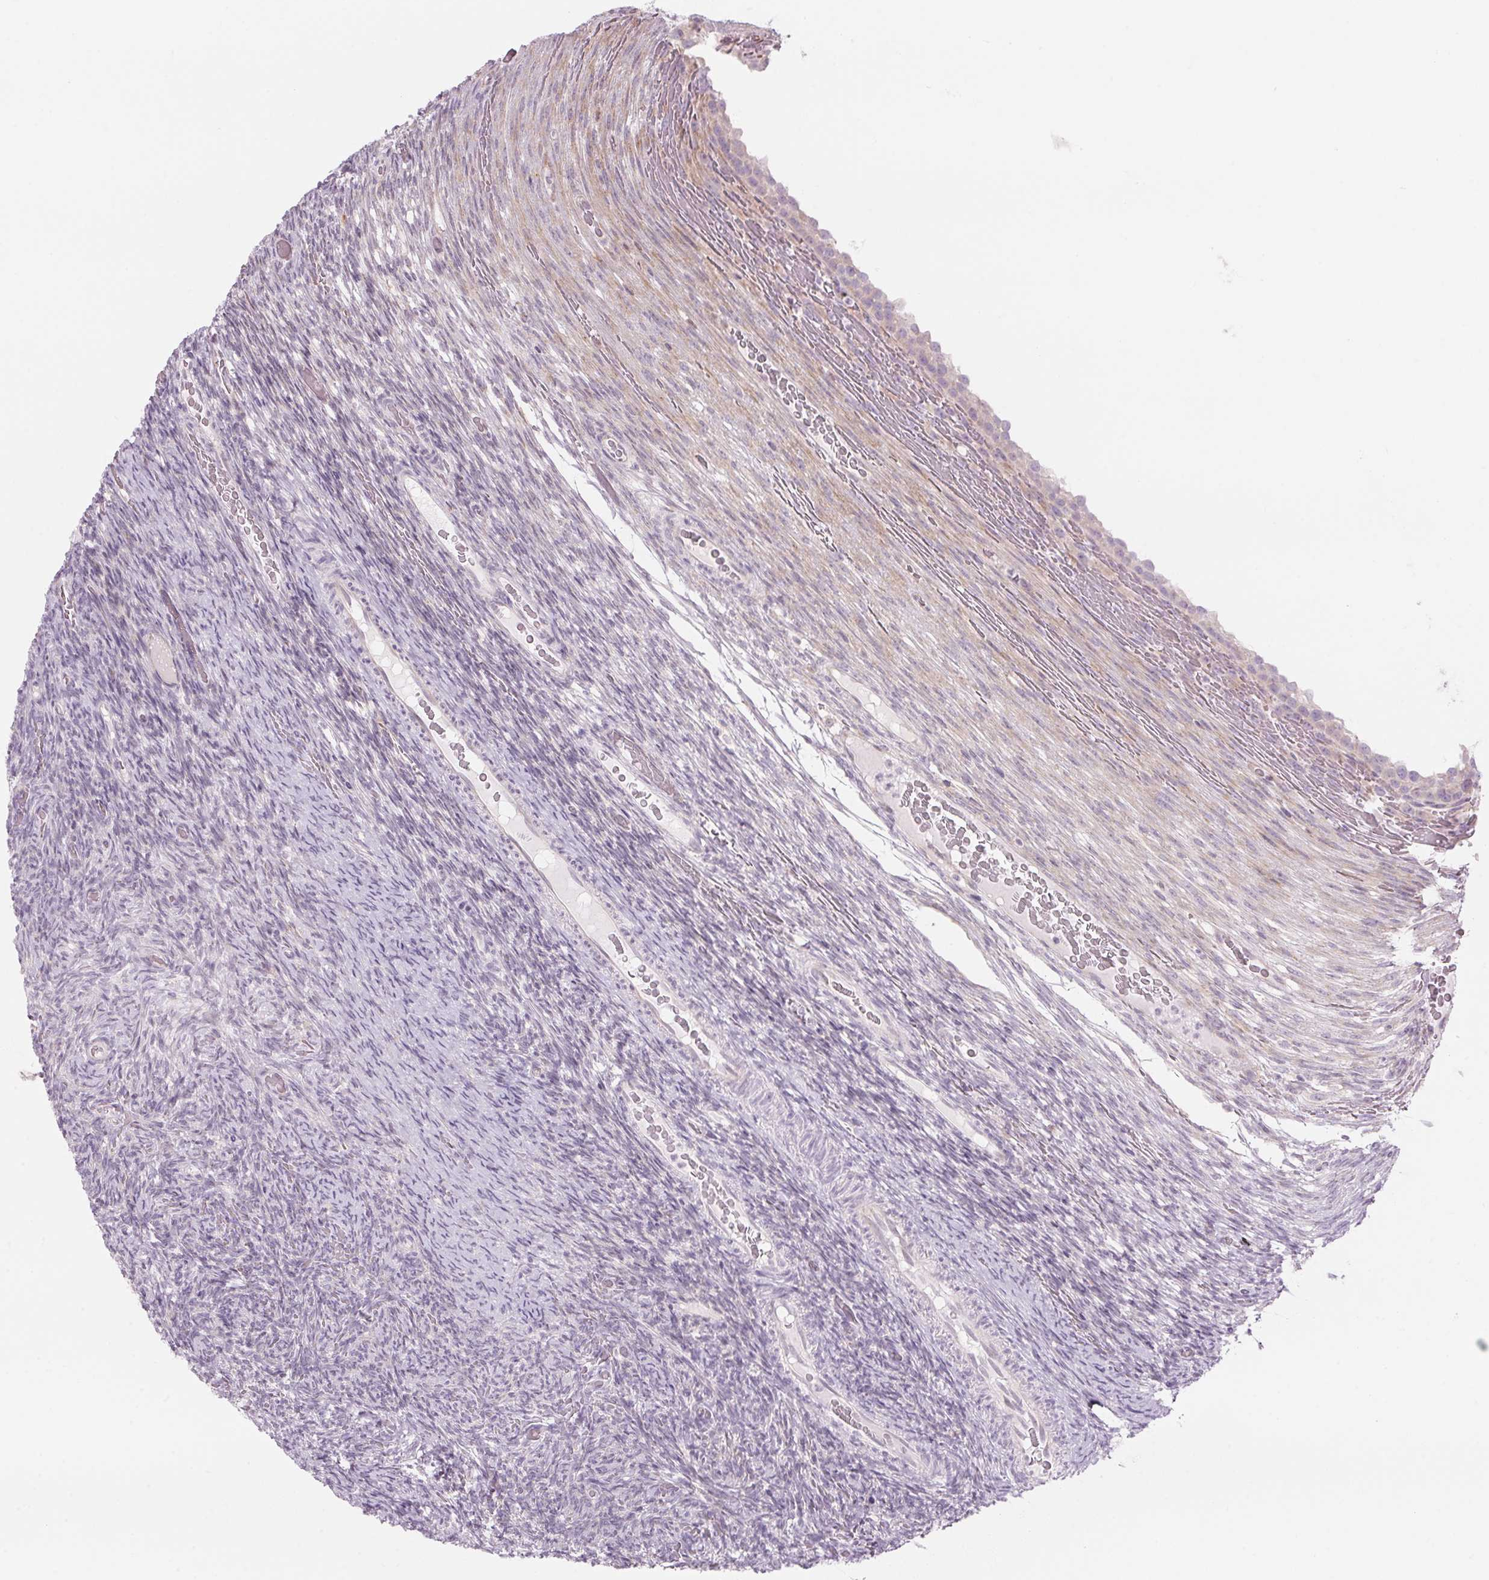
{"staining": {"intensity": "negative", "quantity": "none", "location": "none"}, "tissue": "ovary", "cell_type": "Follicle cells", "image_type": "normal", "snomed": [{"axis": "morphology", "description": "Normal tissue, NOS"}, {"axis": "topography", "description": "Ovary"}], "caption": "Unremarkable ovary was stained to show a protein in brown. There is no significant expression in follicle cells. Nuclei are stained in blue.", "gene": "GNMT", "patient": {"sex": "female", "age": 34}}